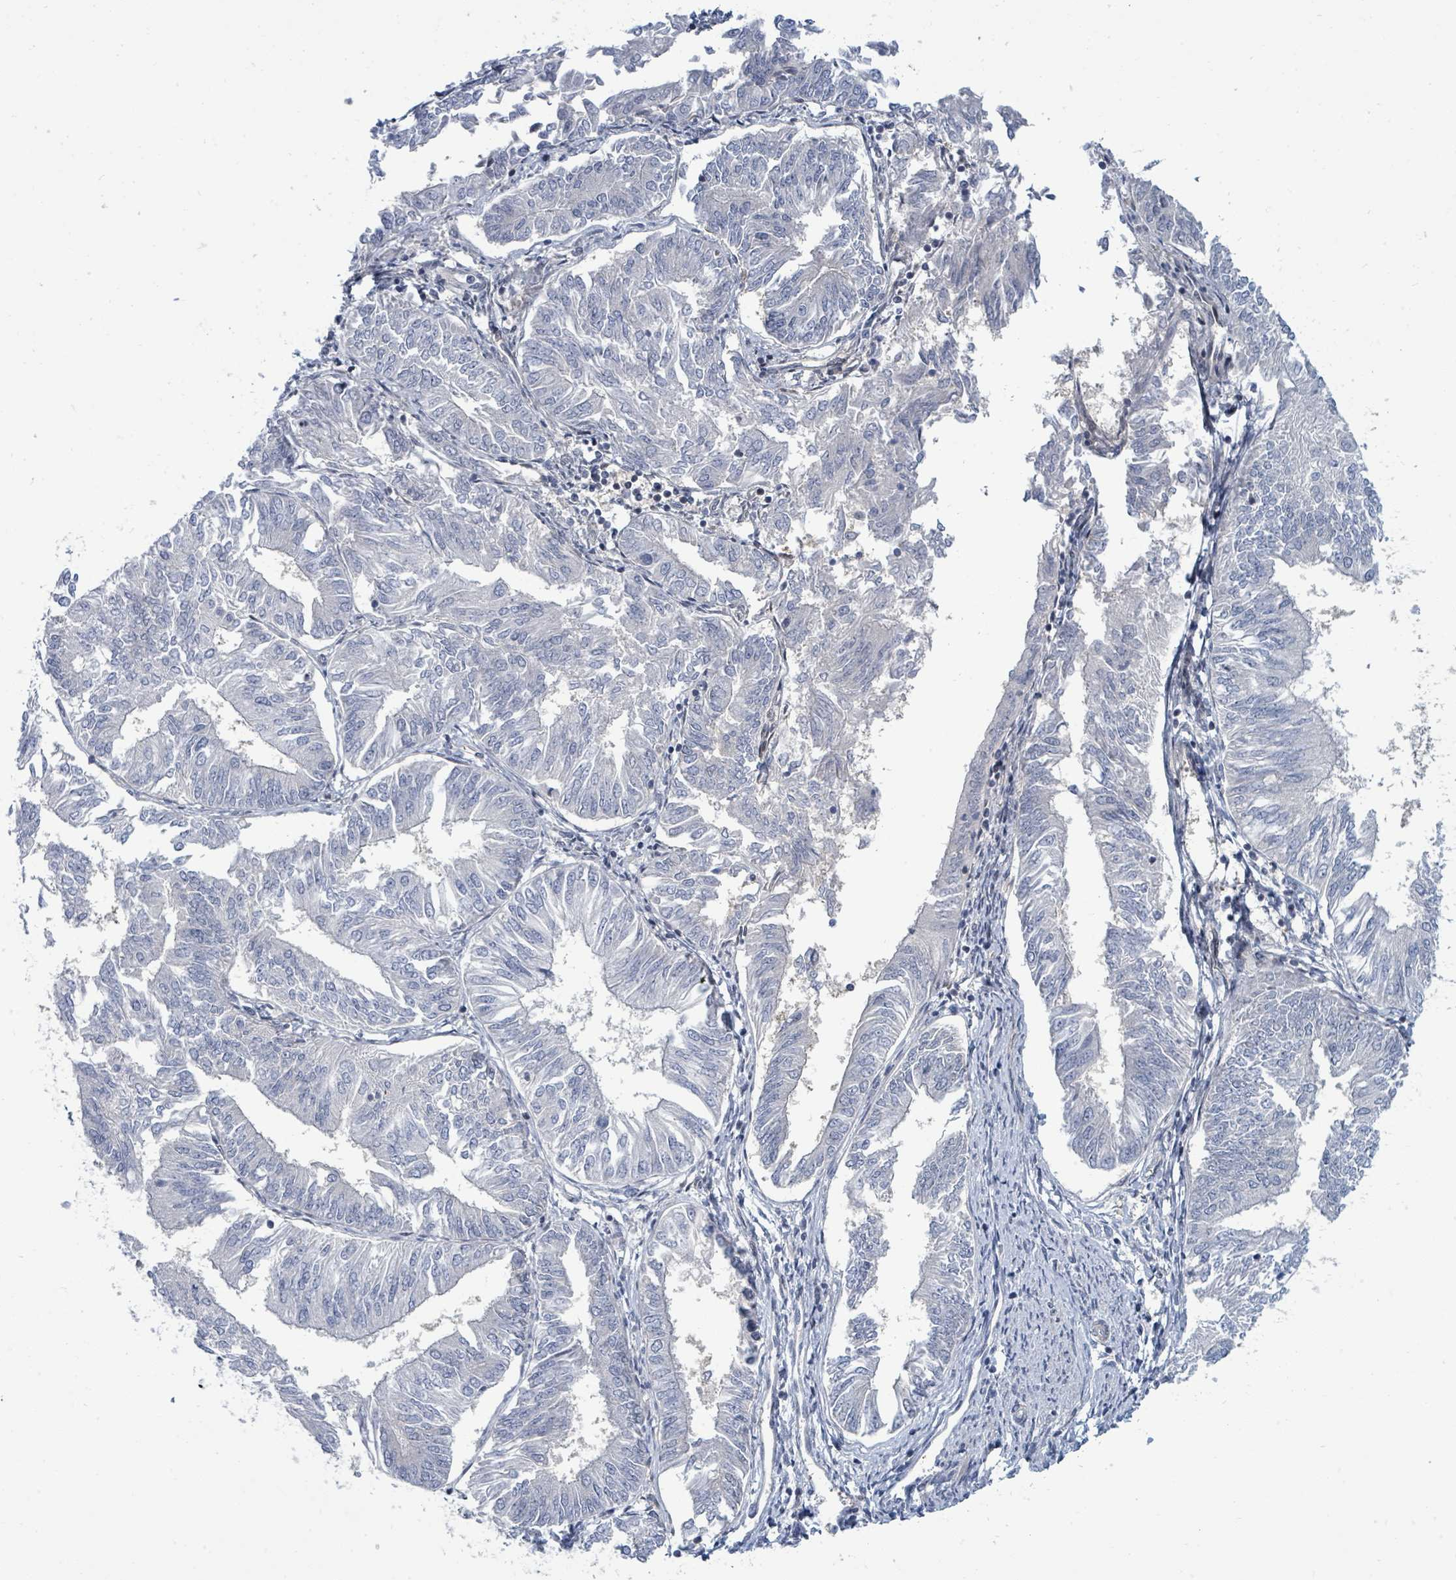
{"staining": {"intensity": "negative", "quantity": "none", "location": "none"}, "tissue": "endometrial cancer", "cell_type": "Tumor cells", "image_type": "cancer", "snomed": [{"axis": "morphology", "description": "Adenocarcinoma, NOS"}, {"axis": "topography", "description": "Endometrium"}], "caption": "Immunohistochemical staining of human endometrial adenocarcinoma demonstrates no significant positivity in tumor cells.", "gene": "SUMO4", "patient": {"sex": "female", "age": 58}}